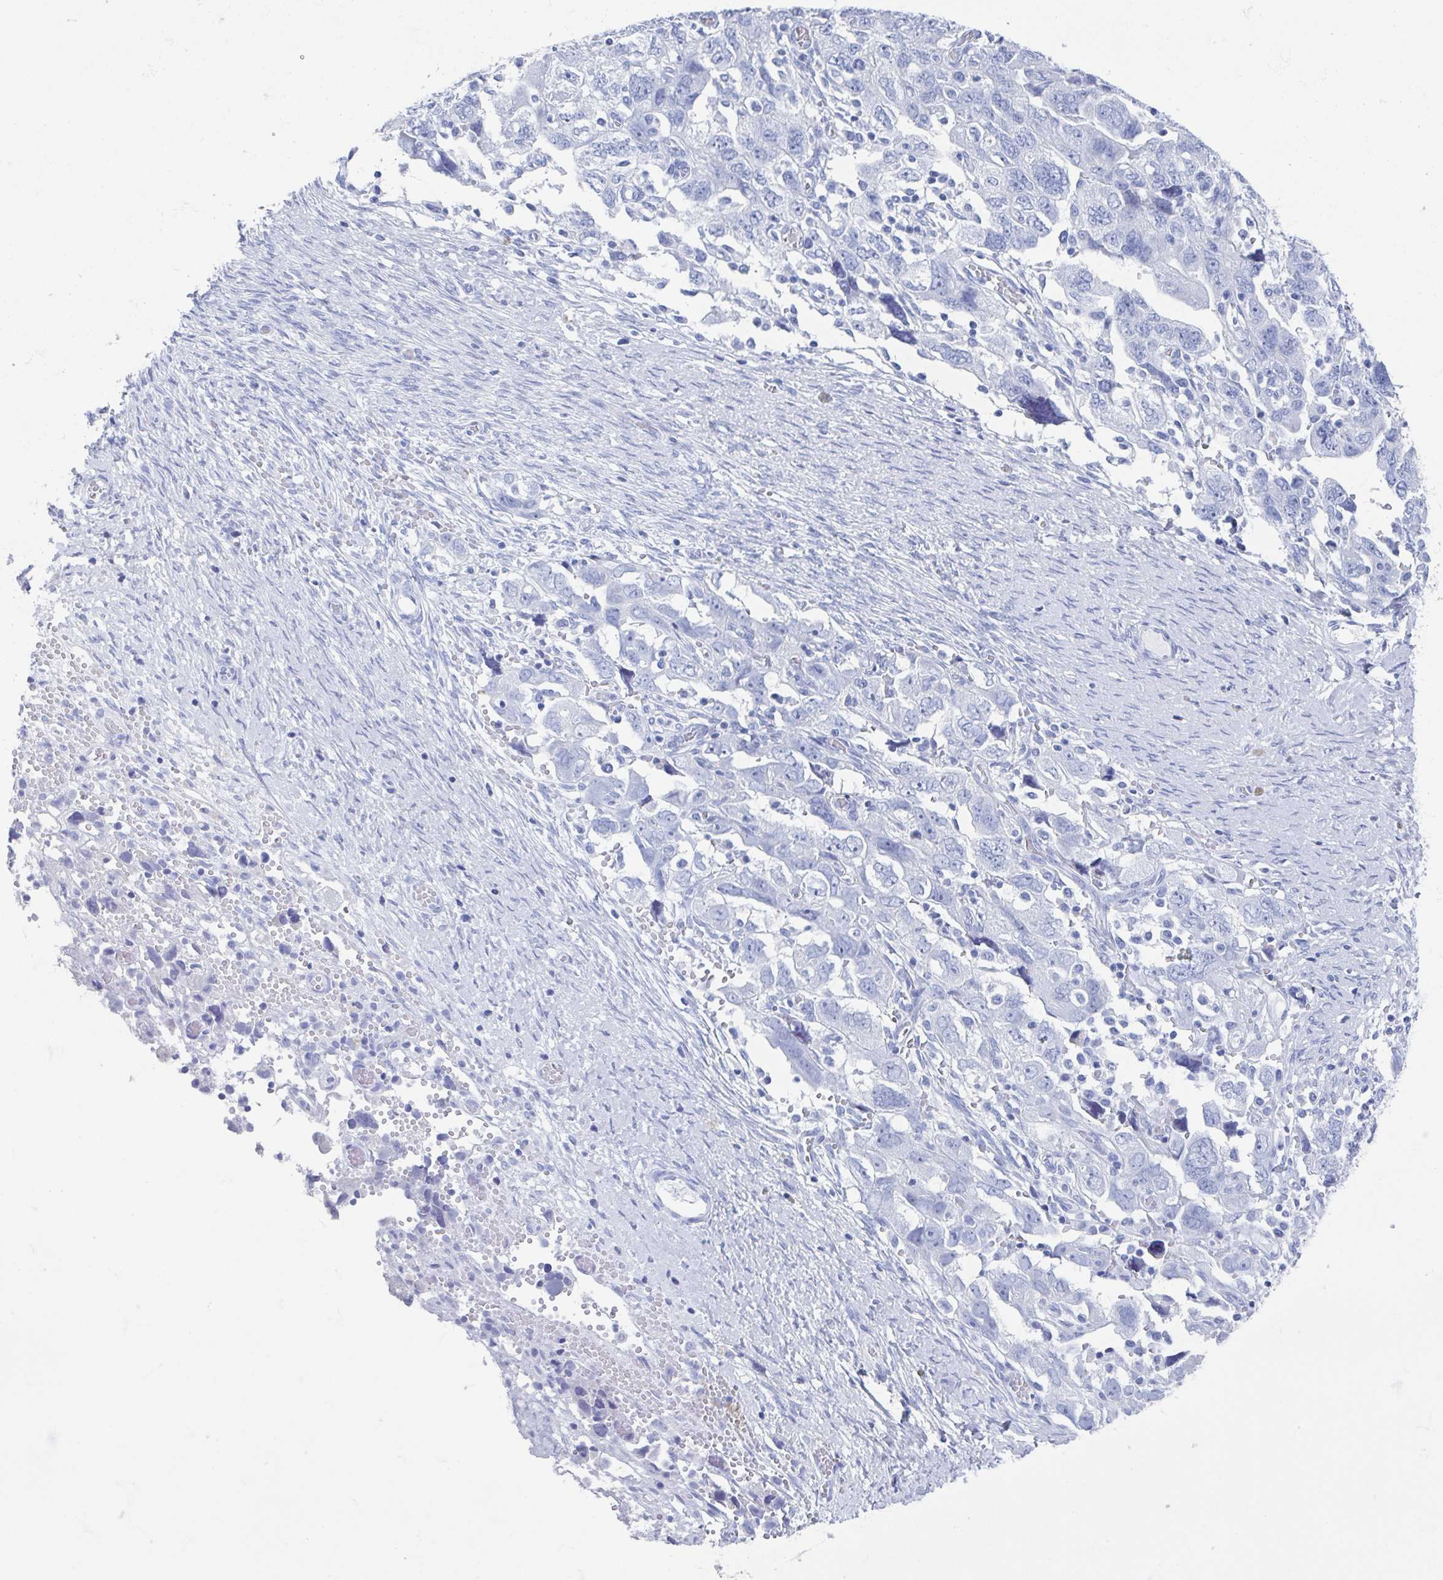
{"staining": {"intensity": "negative", "quantity": "none", "location": "none"}, "tissue": "ovarian cancer", "cell_type": "Tumor cells", "image_type": "cancer", "snomed": [{"axis": "morphology", "description": "Carcinoma, NOS"}, {"axis": "morphology", "description": "Cystadenocarcinoma, serous, NOS"}, {"axis": "topography", "description": "Ovary"}], "caption": "A micrograph of human ovarian carcinoma is negative for staining in tumor cells.", "gene": "C10orf53", "patient": {"sex": "female", "age": 69}}